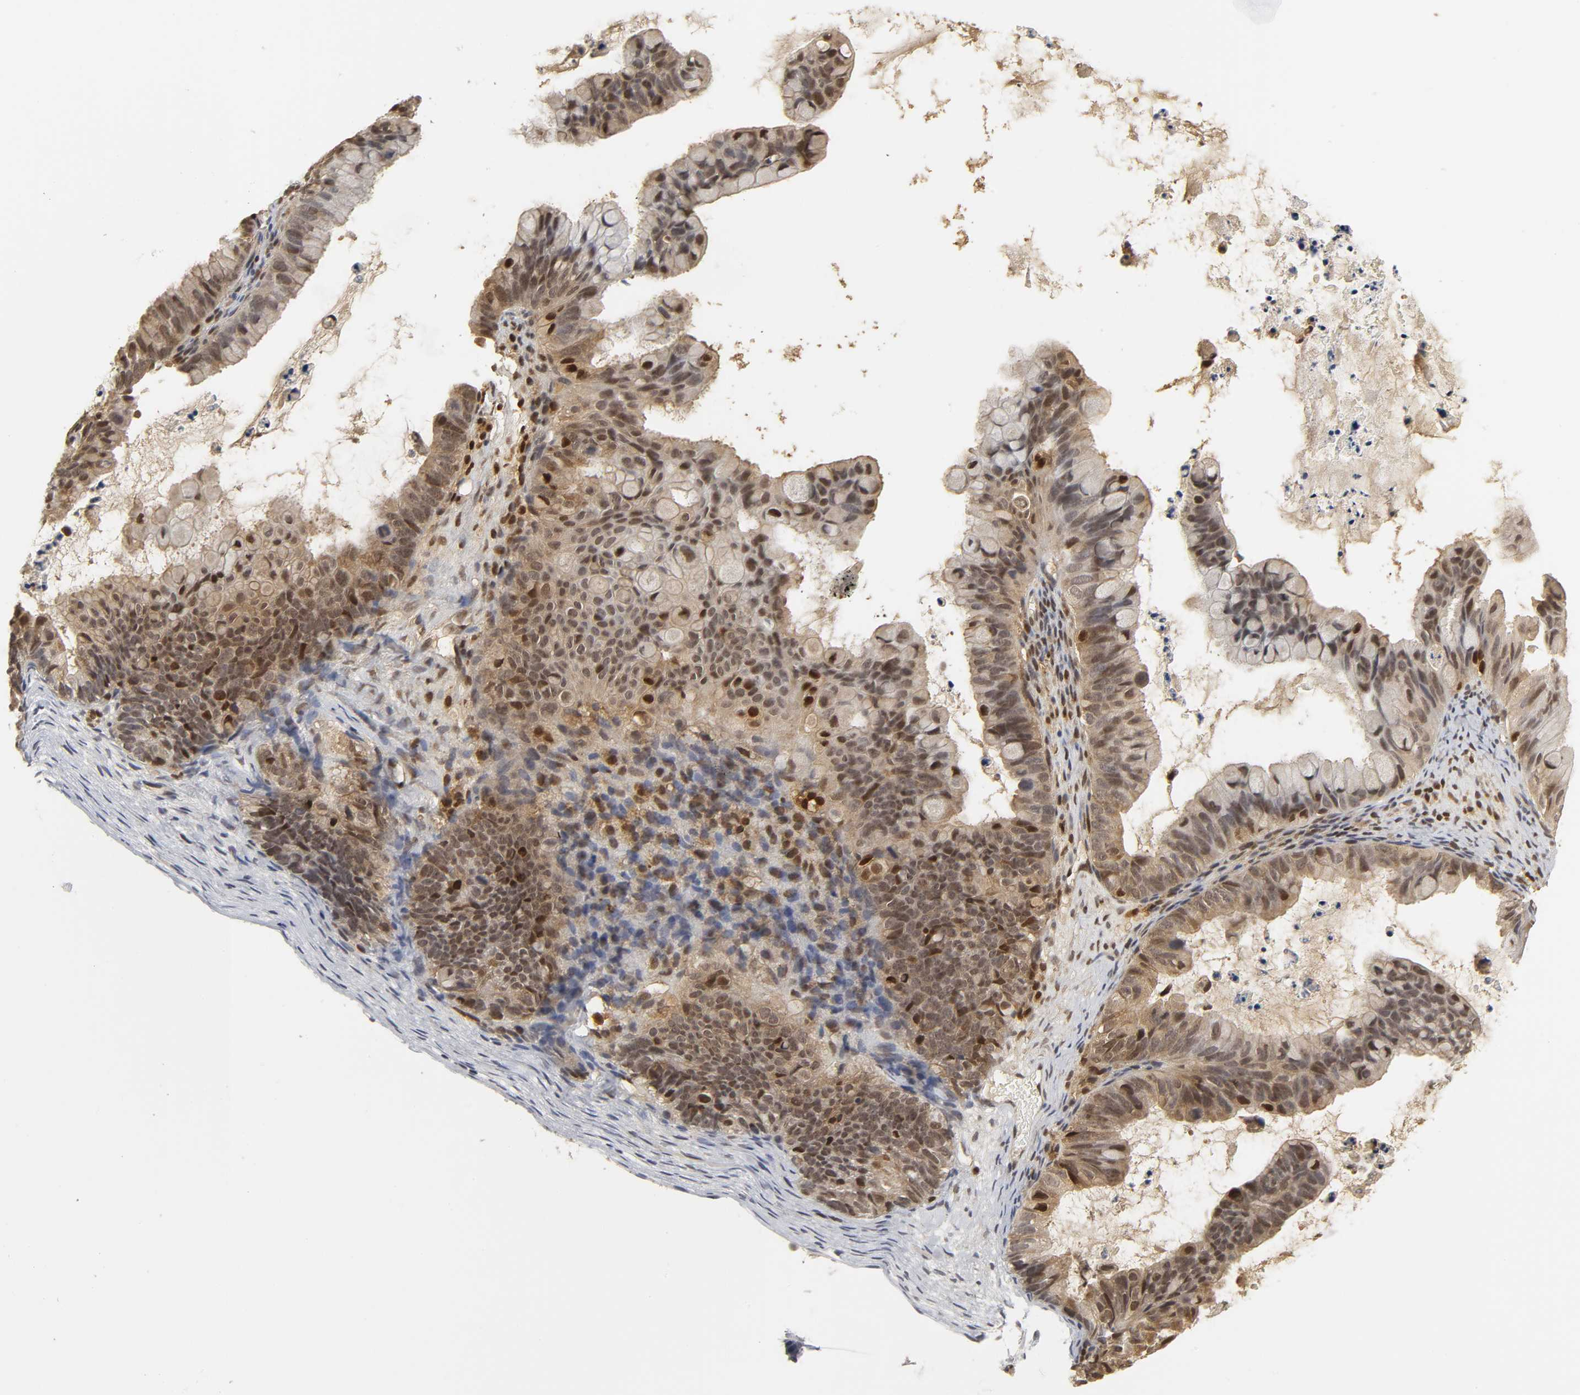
{"staining": {"intensity": "moderate", "quantity": ">75%", "location": "cytoplasmic/membranous,nuclear"}, "tissue": "ovarian cancer", "cell_type": "Tumor cells", "image_type": "cancer", "snomed": [{"axis": "morphology", "description": "Cystadenocarcinoma, mucinous, NOS"}, {"axis": "topography", "description": "Ovary"}], "caption": "An image of human ovarian mucinous cystadenocarcinoma stained for a protein displays moderate cytoplasmic/membranous and nuclear brown staining in tumor cells.", "gene": "PARK7", "patient": {"sex": "female", "age": 36}}